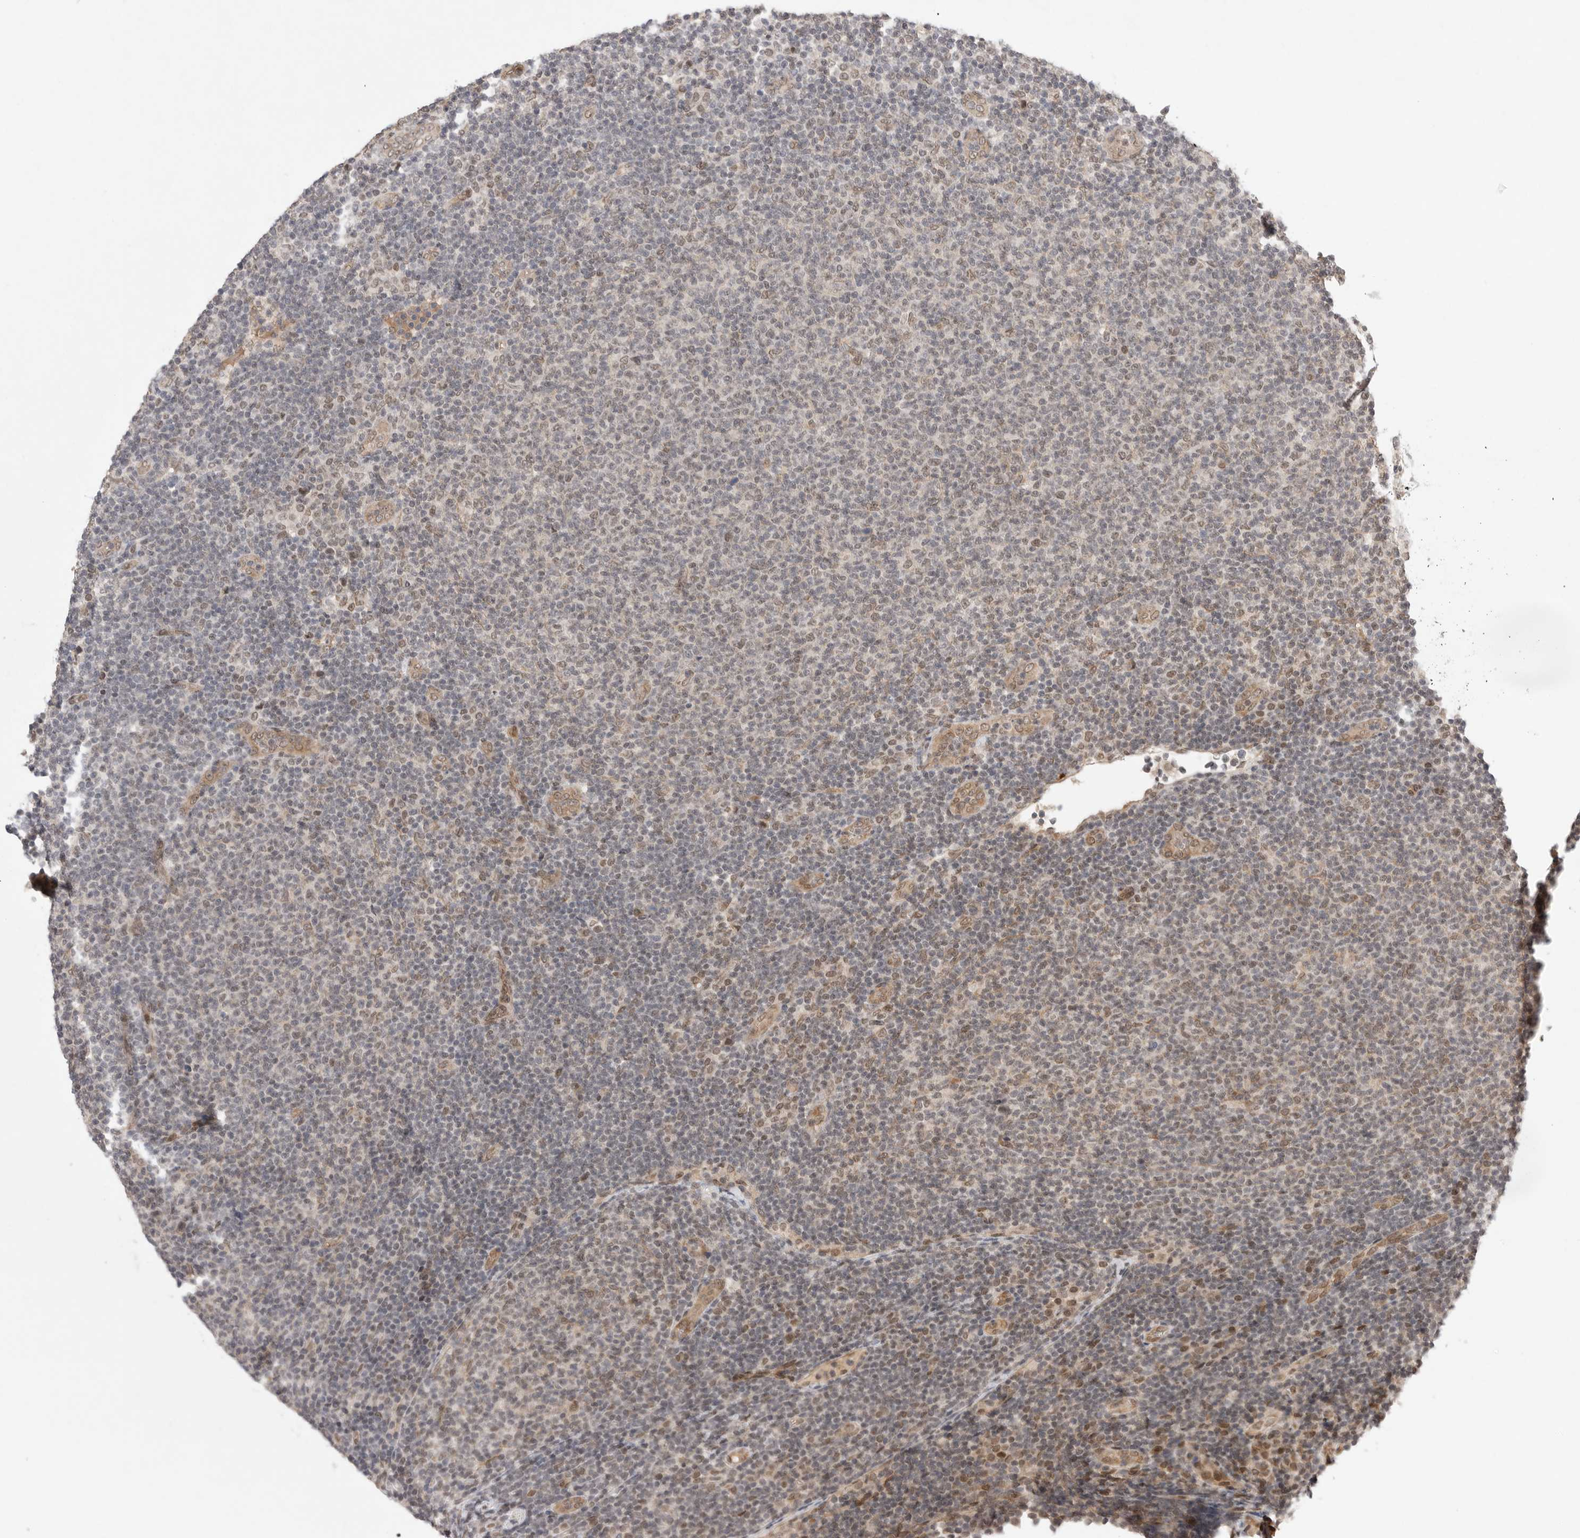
{"staining": {"intensity": "weak", "quantity": "25%-75%", "location": "nuclear"}, "tissue": "lymphoma", "cell_type": "Tumor cells", "image_type": "cancer", "snomed": [{"axis": "morphology", "description": "Malignant lymphoma, non-Hodgkin's type, Low grade"}, {"axis": "topography", "description": "Lymph node"}], "caption": "High-magnification brightfield microscopy of malignant lymphoma, non-Hodgkin's type (low-grade) stained with DAB (brown) and counterstained with hematoxylin (blue). tumor cells exhibit weak nuclear expression is identified in approximately25%-75% of cells.", "gene": "LEMD3", "patient": {"sex": "male", "age": 66}}